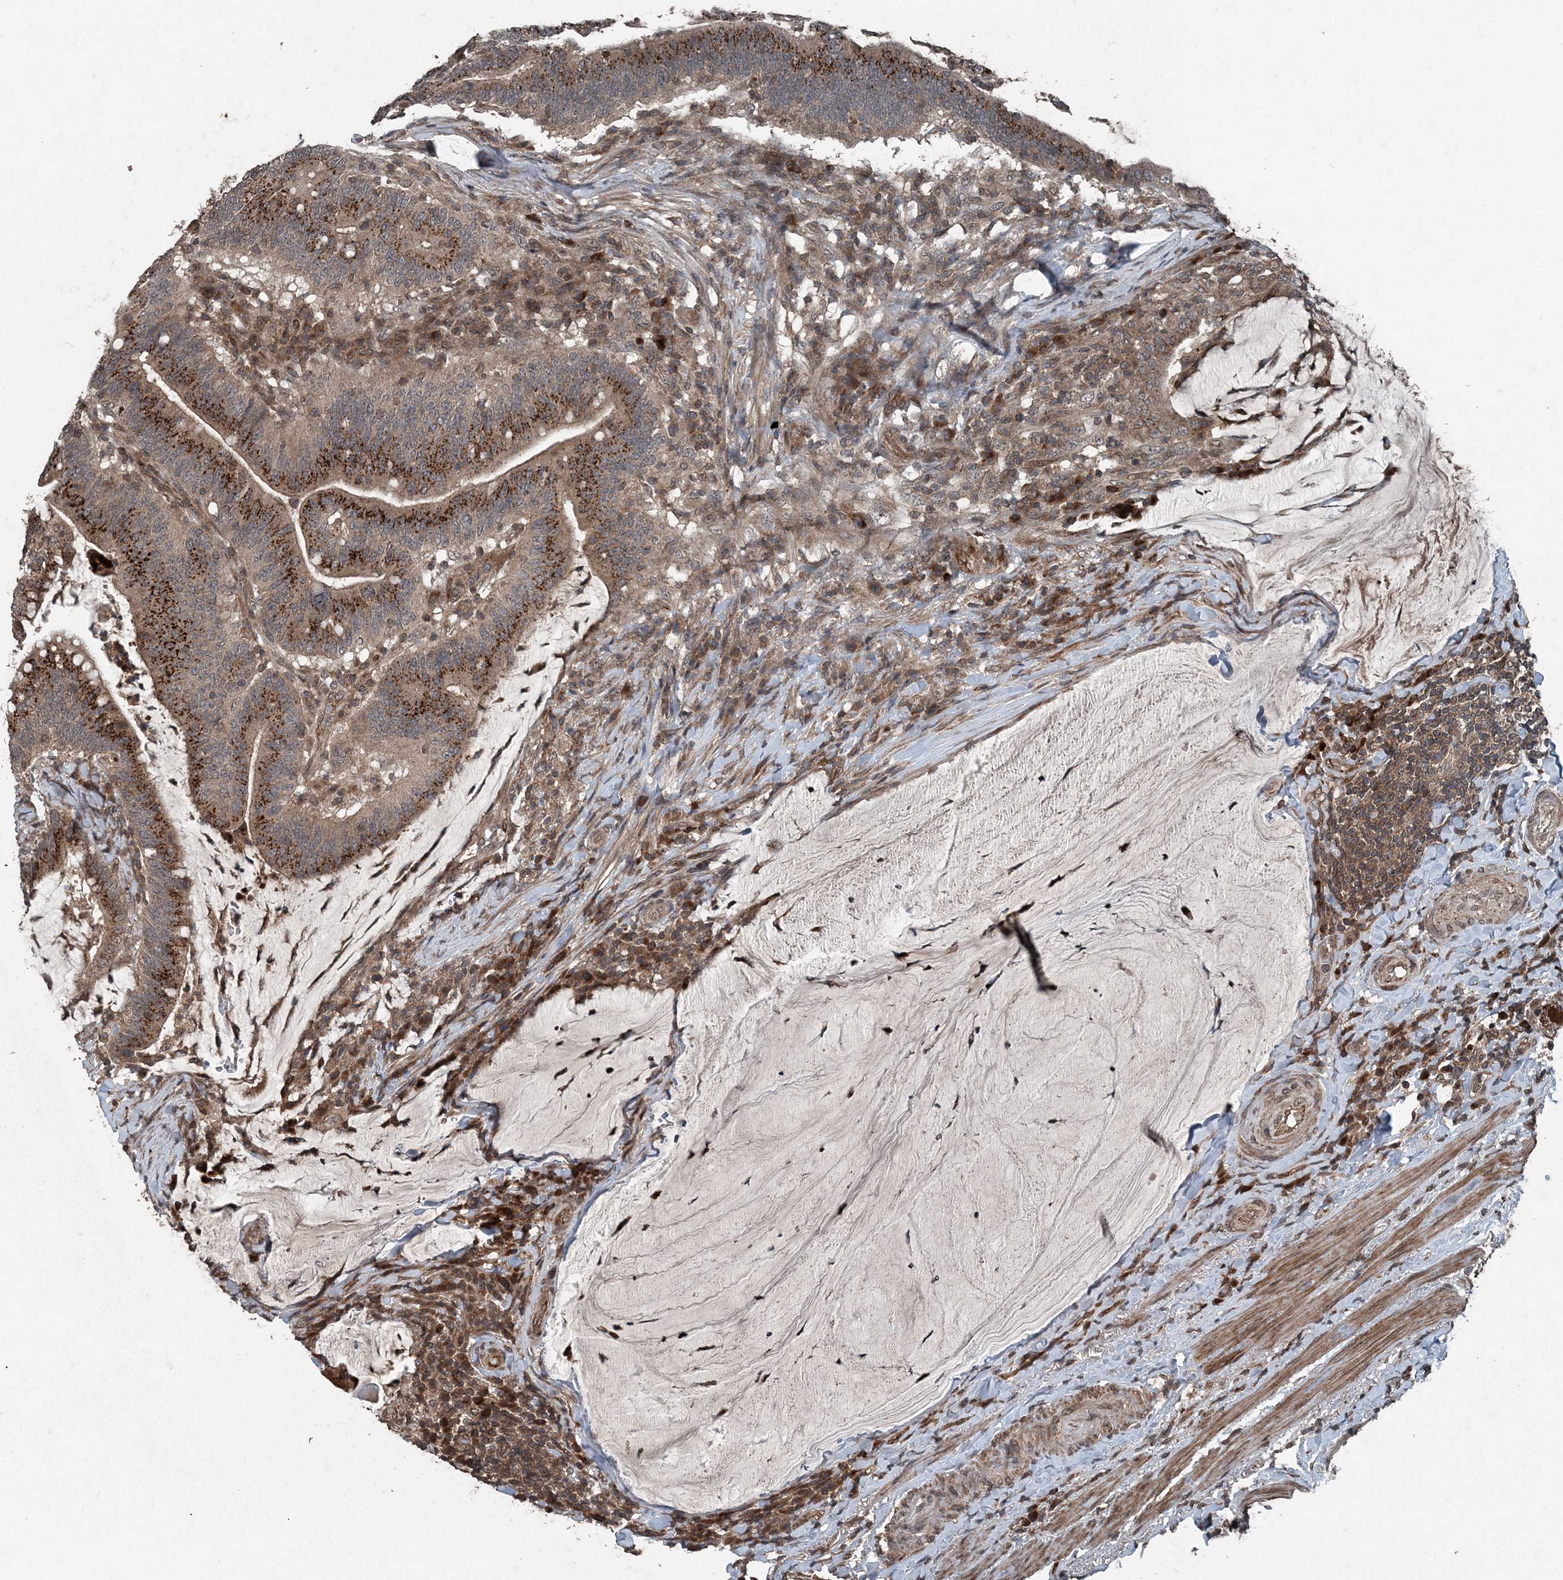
{"staining": {"intensity": "strong", "quantity": ">75%", "location": "cytoplasmic/membranous"}, "tissue": "colorectal cancer", "cell_type": "Tumor cells", "image_type": "cancer", "snomed": [{"axis": "morphology", "description": "Normal tissue, NOS"}, {"axis": "morphology", "description": "Adenocarcinoma, NOS"}, {"axis": "topography", "description": "Colon"}], "caption": "High-magnification brightfield microscopy of colorectal adenocarcinoma stained with DAB (brown) and counterstained with hematoxylin (blue). tumor cells exhibit strong cytoplasmic/membranous positivity is appreciated in approximately>75% of cells.", "gene": "CFL1", "patient": {"sex": "female", "age": 66}}